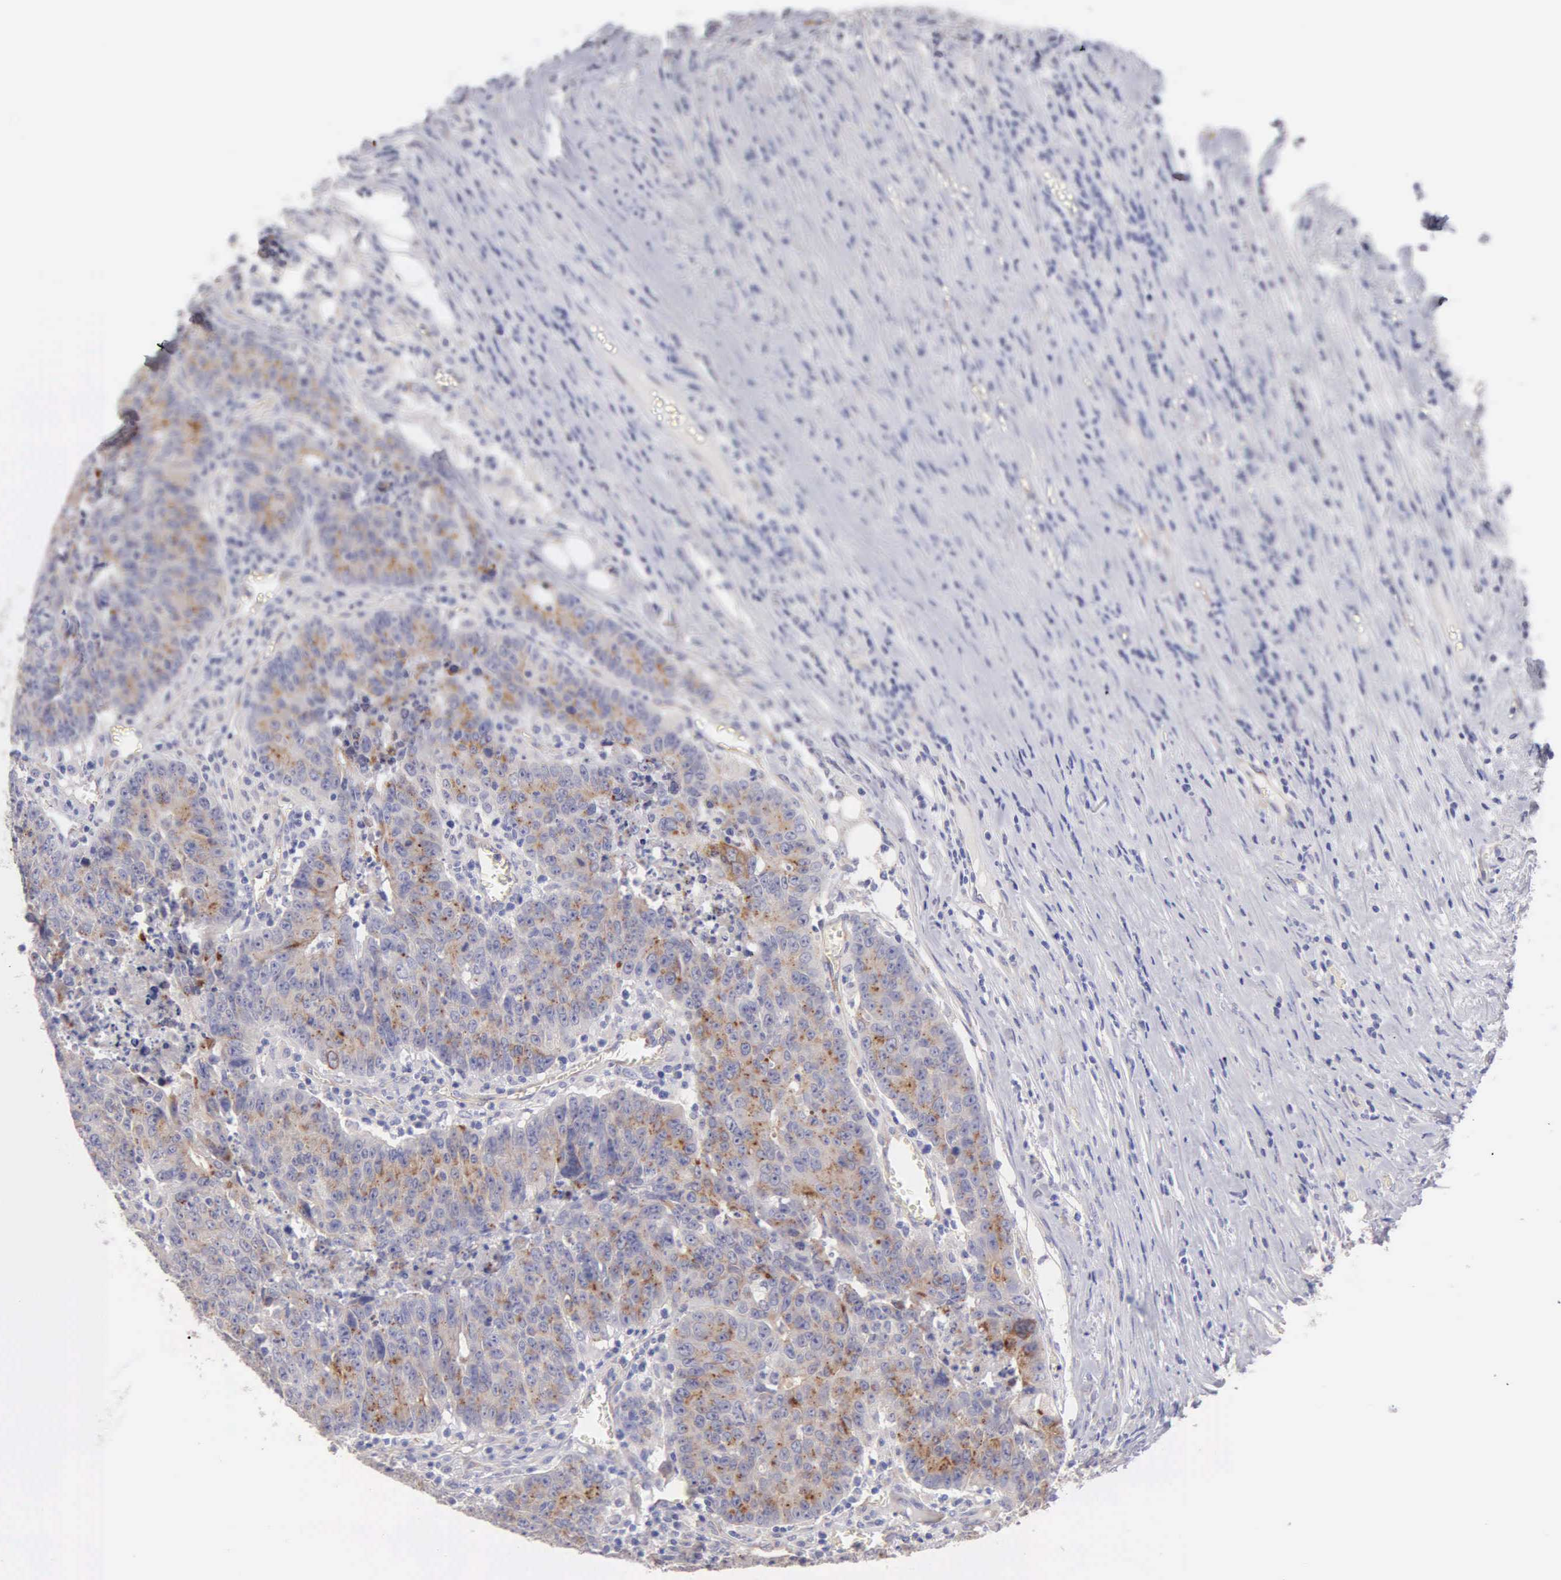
{"staining": {"intensity": "weak", "quantity": ">75%", "location": "cytoplasmic/membranous"}, "tissue": "colorectal cancer", "cell_type": "Tumor cells", "image_type": "cancer", "snomed": [{"axis": "morphology", "description": "Adenocarcinoma, NOS"}, {"axis": "topography", "description": "Colon"}], "caption": "Immunohistochemistry of human colorectal cancer (adenocarcinoma) reveals low levels of weak cytoplasmic/membranous positivity in approximately >75% of tumor cells.", "gene": "APP", "patient": {"sex": "female", "age": 53}}